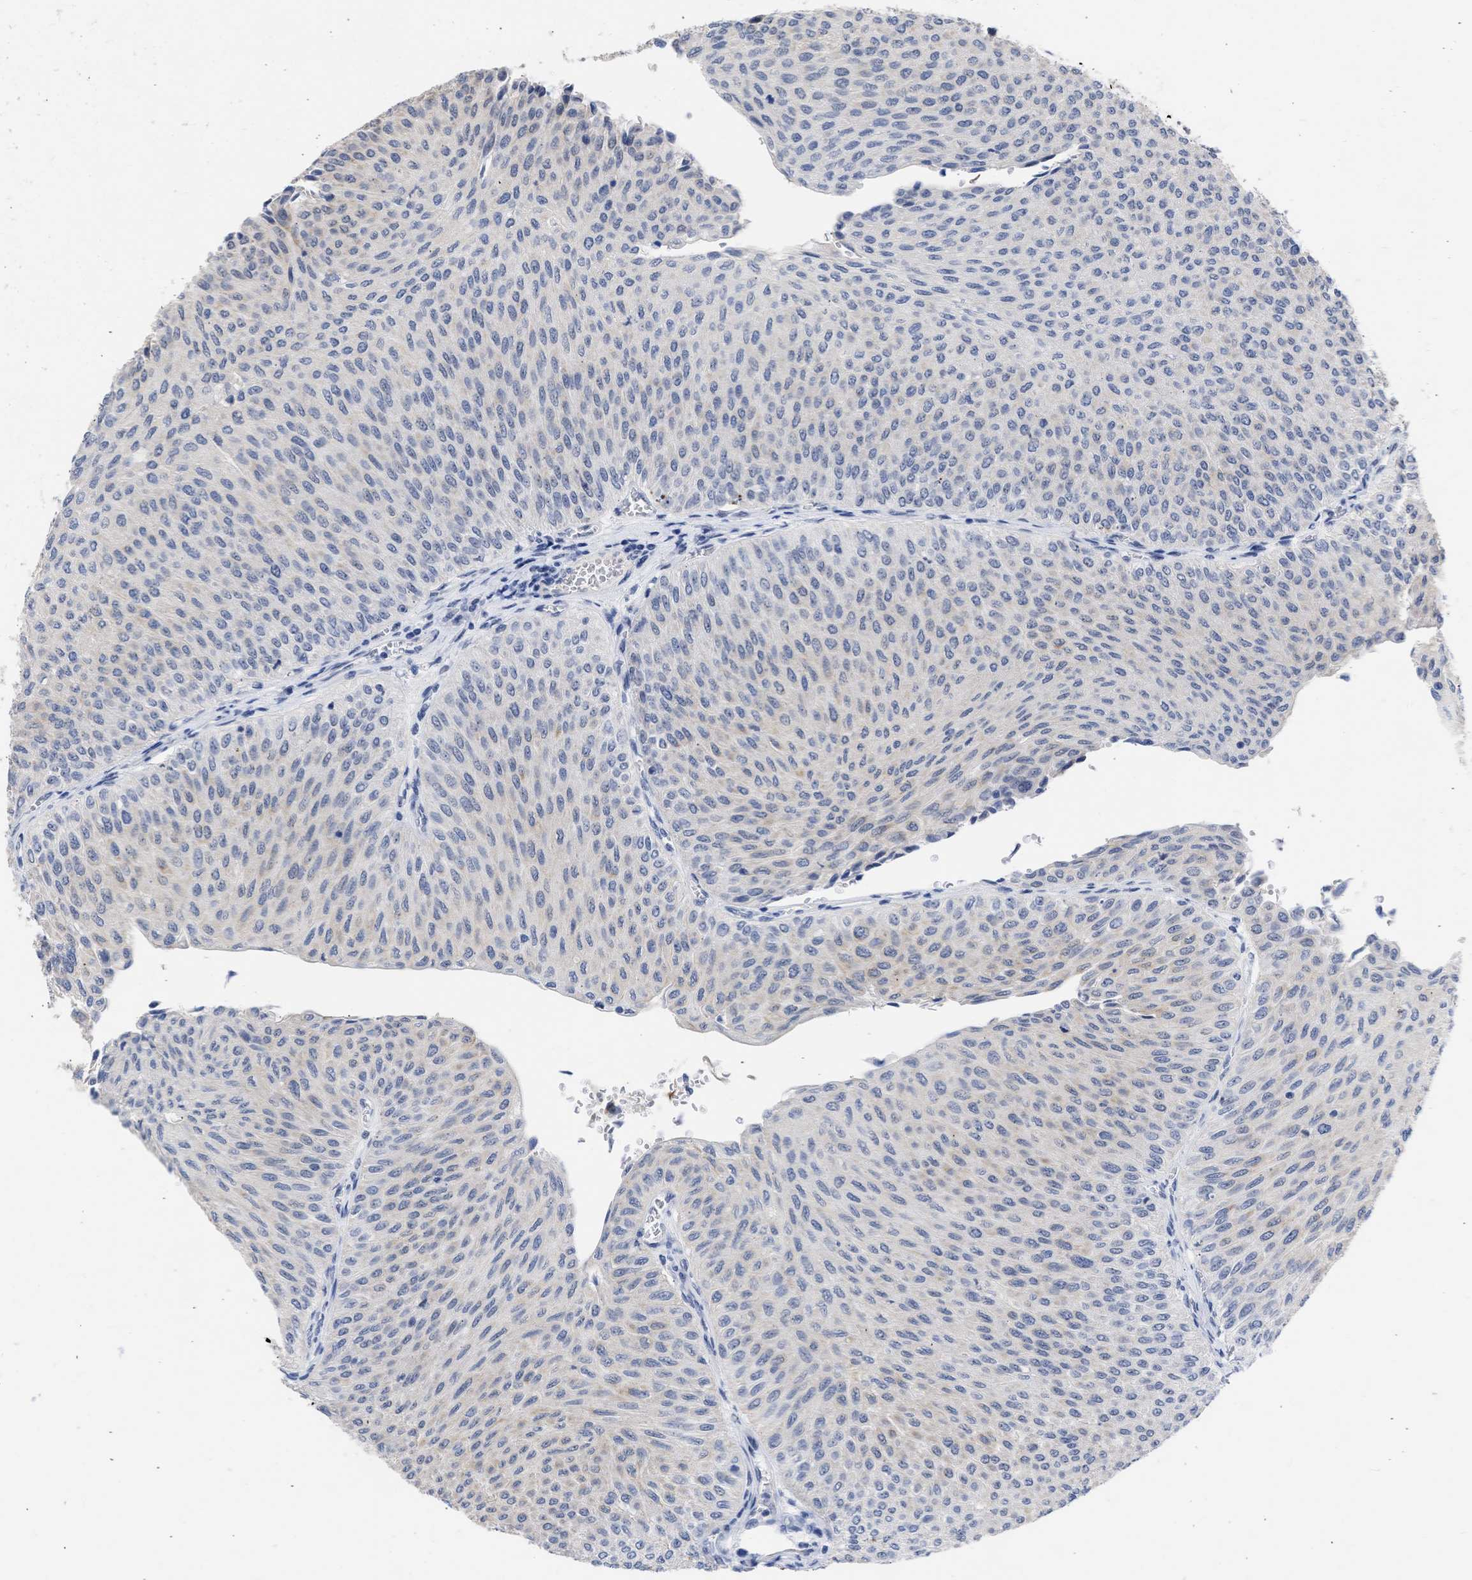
{"staining": {"intensity": "weak", "quantity": "25%-75%", "location": "cytoplasmic/membranous"}, "tissue": "urothelial cancer", "cell_type": "Tumor cells", "image_type": "cancer", "snomed": [{"axis": "morphology", "description": "Urothelial carcinoma, Low grade"}, {"axis": "topography", "description": "Urinary bladder"}], "caption": "About 25%-75% of tumor cells in low-grade urothelial carcinoma show weak cytoplasmic/membranous protein expression as visualized by brown immunohistochemical staining.", "gene": "DDX41", "patient": {"sex": "male", "age": 78}}